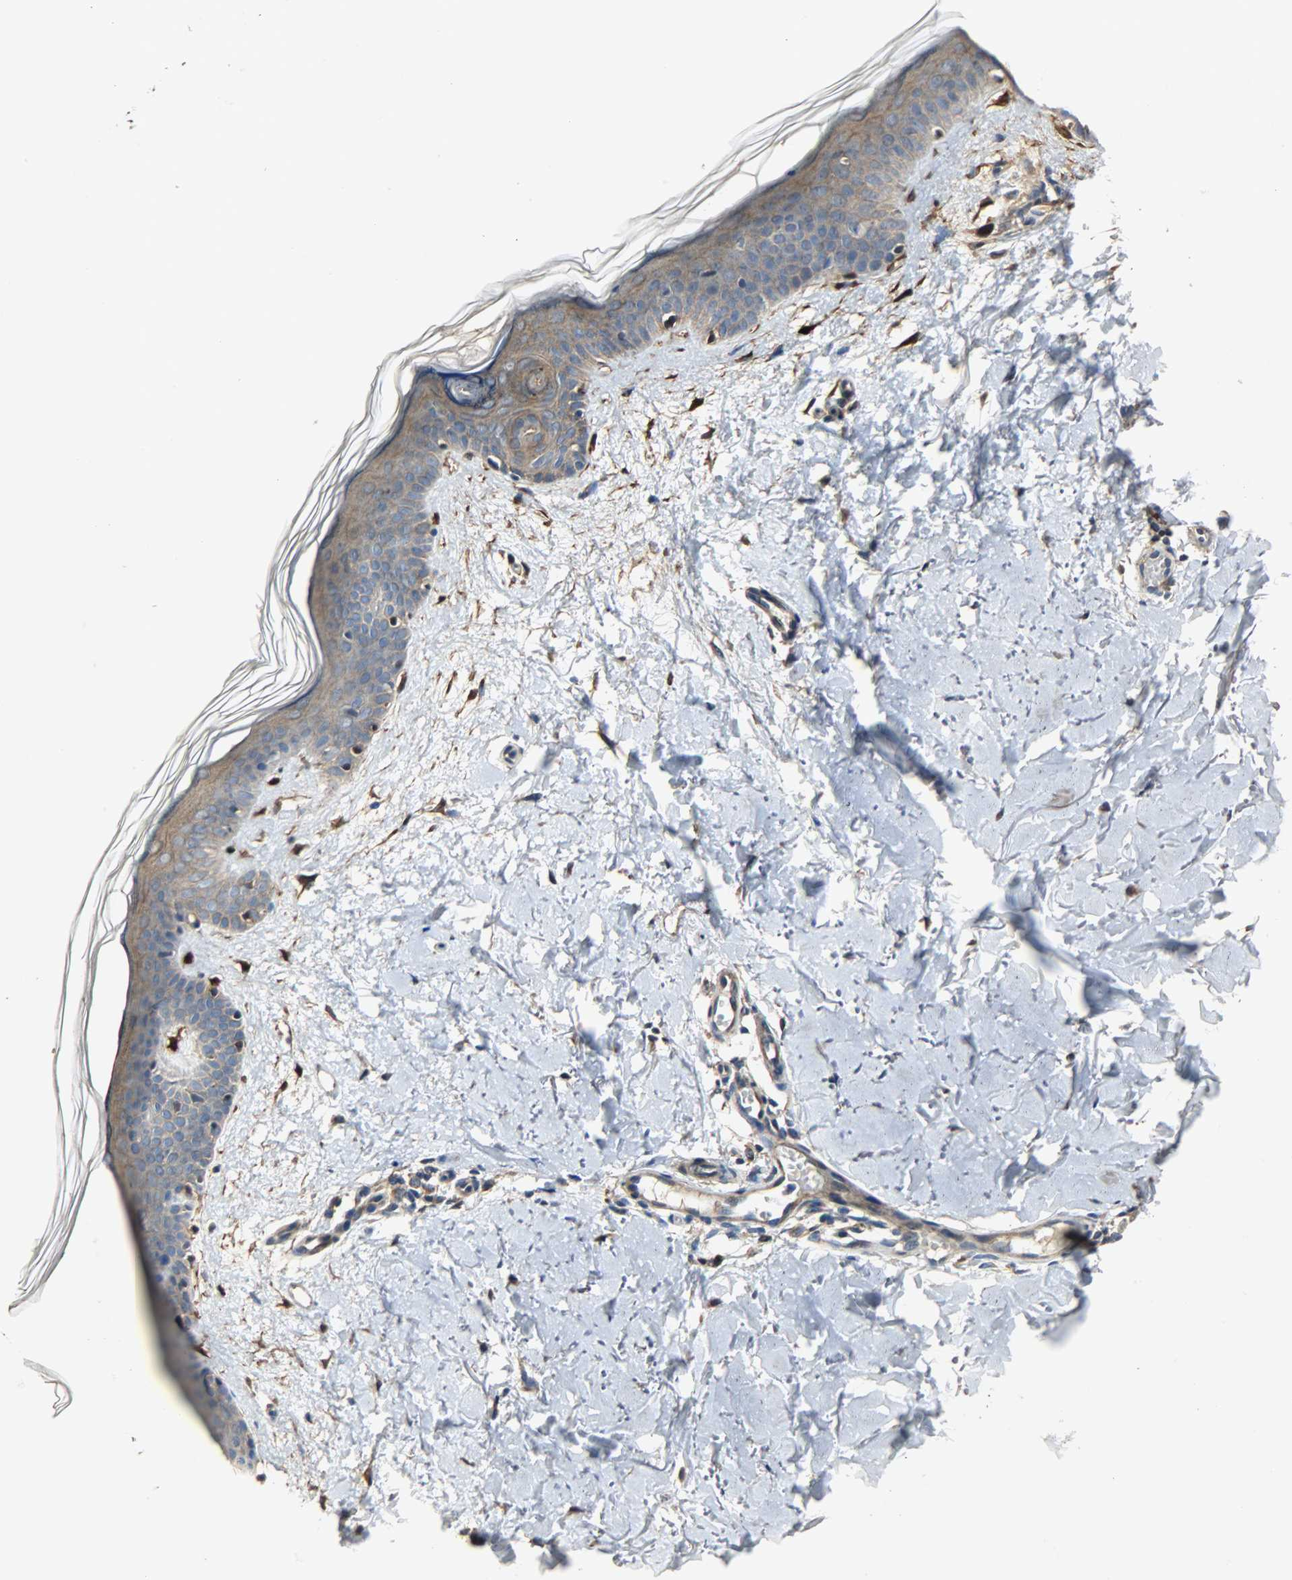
{"staining": {"intensity": "strong", "quantity": ">75%", "location": "cytoplasmic/membranous"}, "tissue": "skin", "cell_type": "Fibroblasts", "image_type": "normal", "snomed": [{"axis": "morphology", "description": "Normal tissue, NOS"}, {"axis": "topography", "description": "Skin"}], "caption": "Protein staining of benign skin displays strong cytoplasmic/membranous staining in about >75% of fibroblasts.", "gene": "C1orf198", "patient": {"sex": "female", "age": 56}}